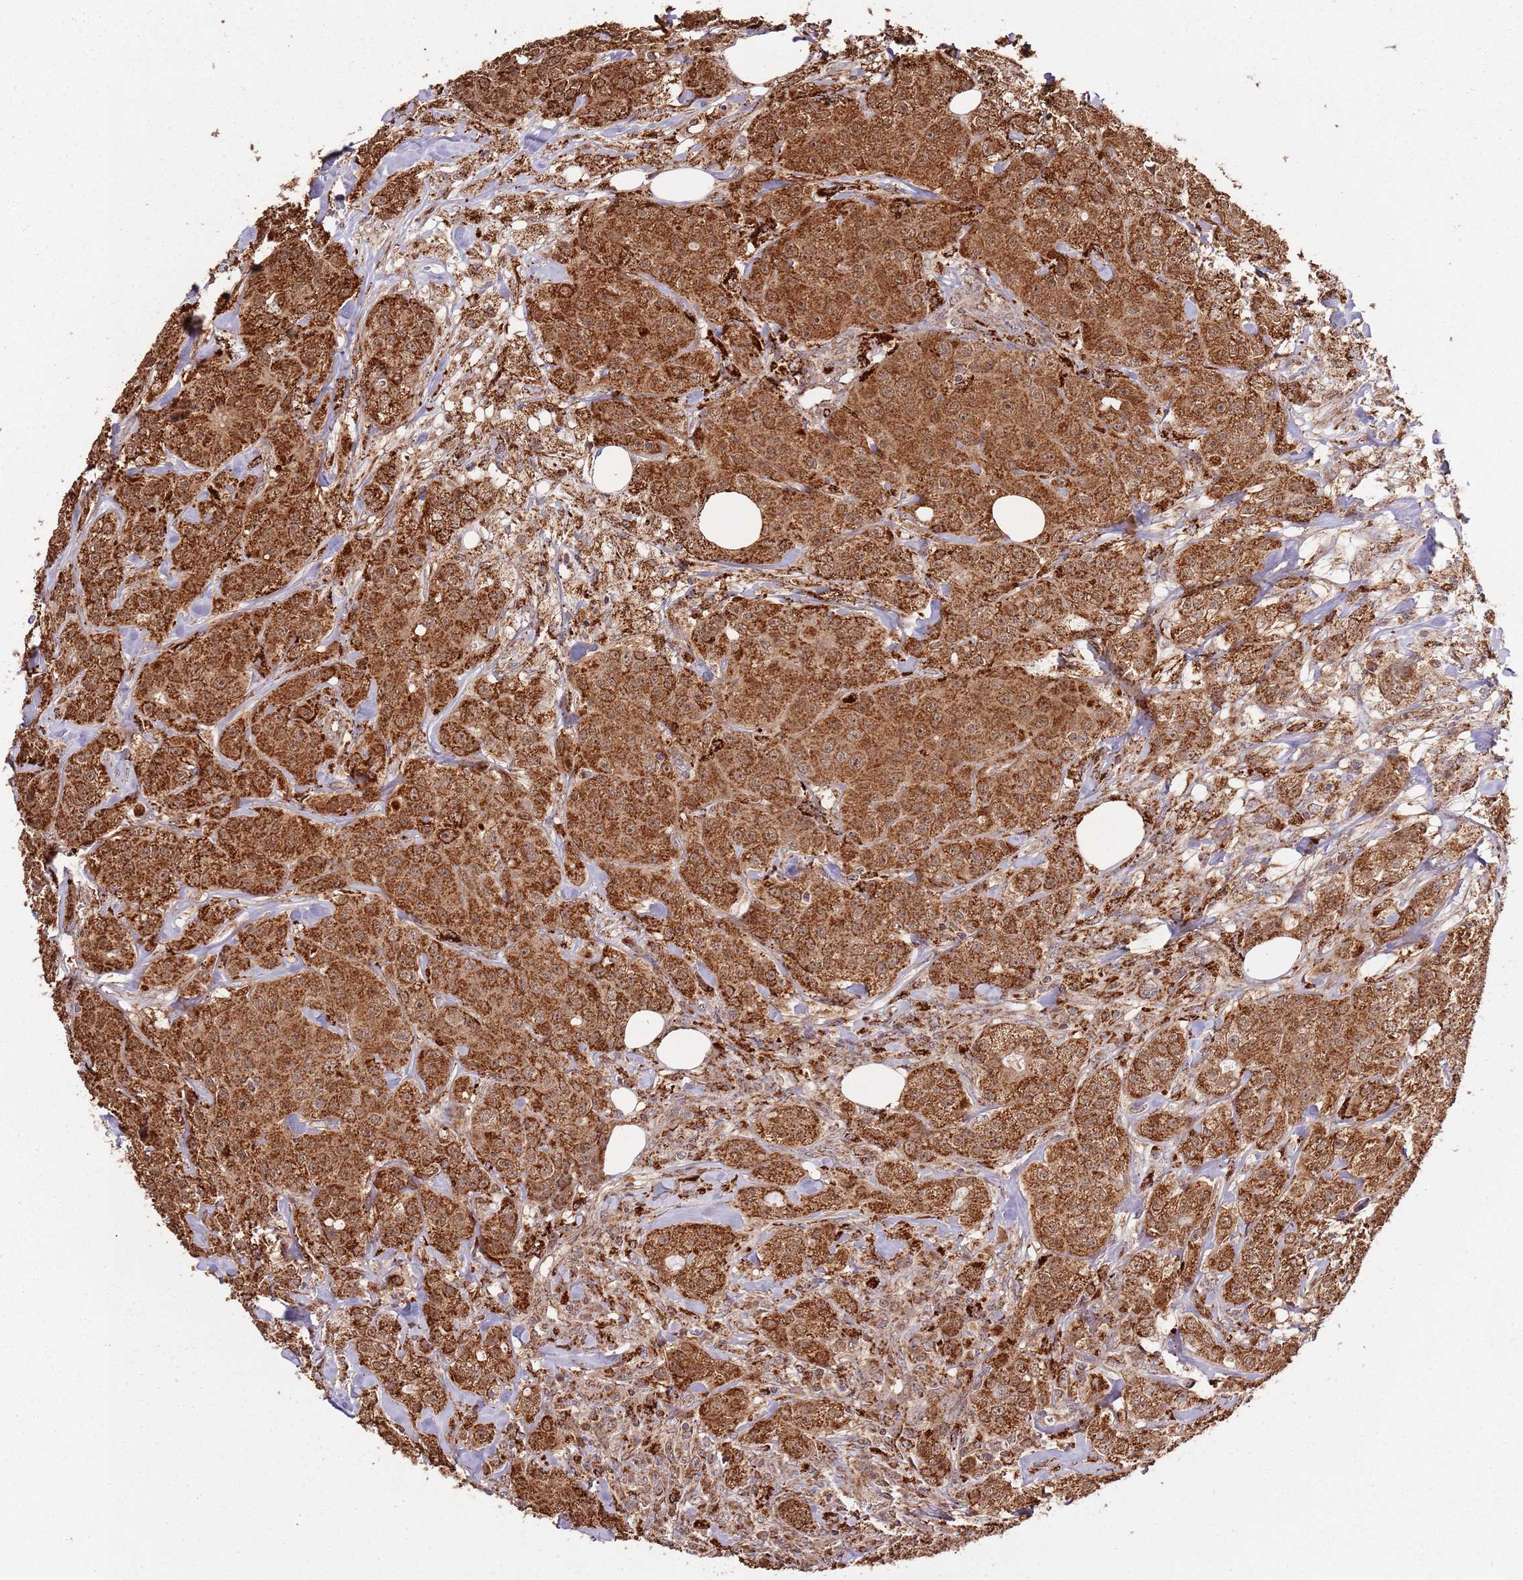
{"staining": {"intensity": "strong", "quantity": ">75%", "location": "cytoplasmic/membranous"}, "tissue": "breast cancer", "cell_type": "Tumor cells", "image_type": "cancer", "snomed": [{"axis": "morphology", "description": "Duct carcinoma"}, {"axis": "topography", "description": "Breast"}], "caption": "The immunohistochemical stain shows strong cytoplasmic/membranous expression in tumor cells of breast invasive ductal carcinoma tissue. The protein of interest is stained brown, and the nuclei are stained in blue (DAB (3,3'-diaminobenzidine) IHC with brightfield microscopy, high magnification).", "gene": "IL17RD", "patient": {"sex": "female", "age": 43}}